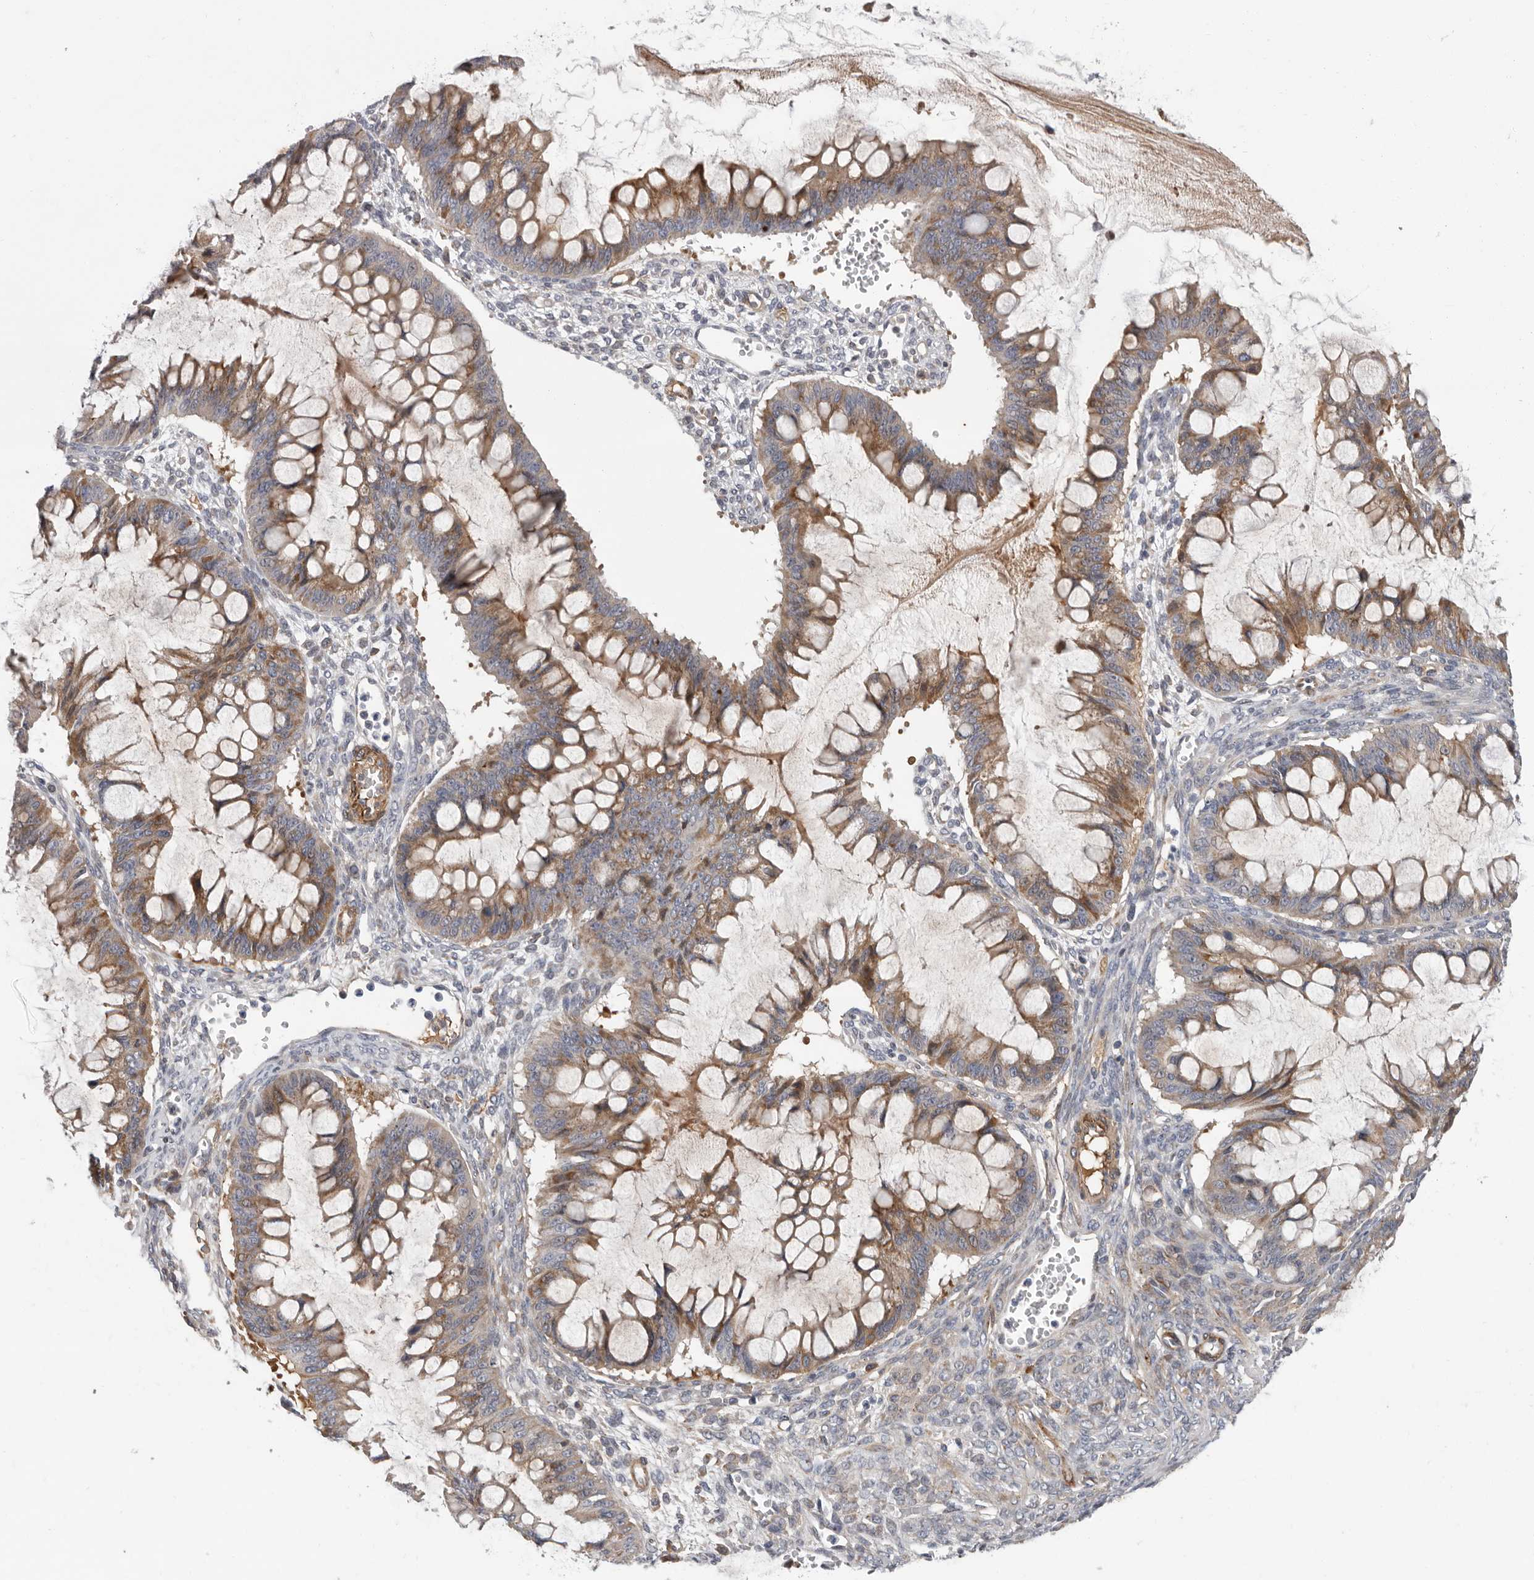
{"staining": {"intensity": "moderate", "quantity": ">75%", "location": "cytoplasmic/membranous"}, "tissue": "ovarian cancer", "cell_type": "Tumor cells", "image_type": "cancer", "snomed": [{"axis": "morphology", "description": "Cystadenocarcinoma, mucinous, NOS"}, {"axis": "topography", "description": "Ovary"}], "caption": "Immunohistochemical staining of ovarian cancer displays medium levels of moderate cytoplasmic/membranous protein expression in about >75% of tumor cells.", "gene": "ATXN3L", "patient": {"sex": "female", "age": 73}}